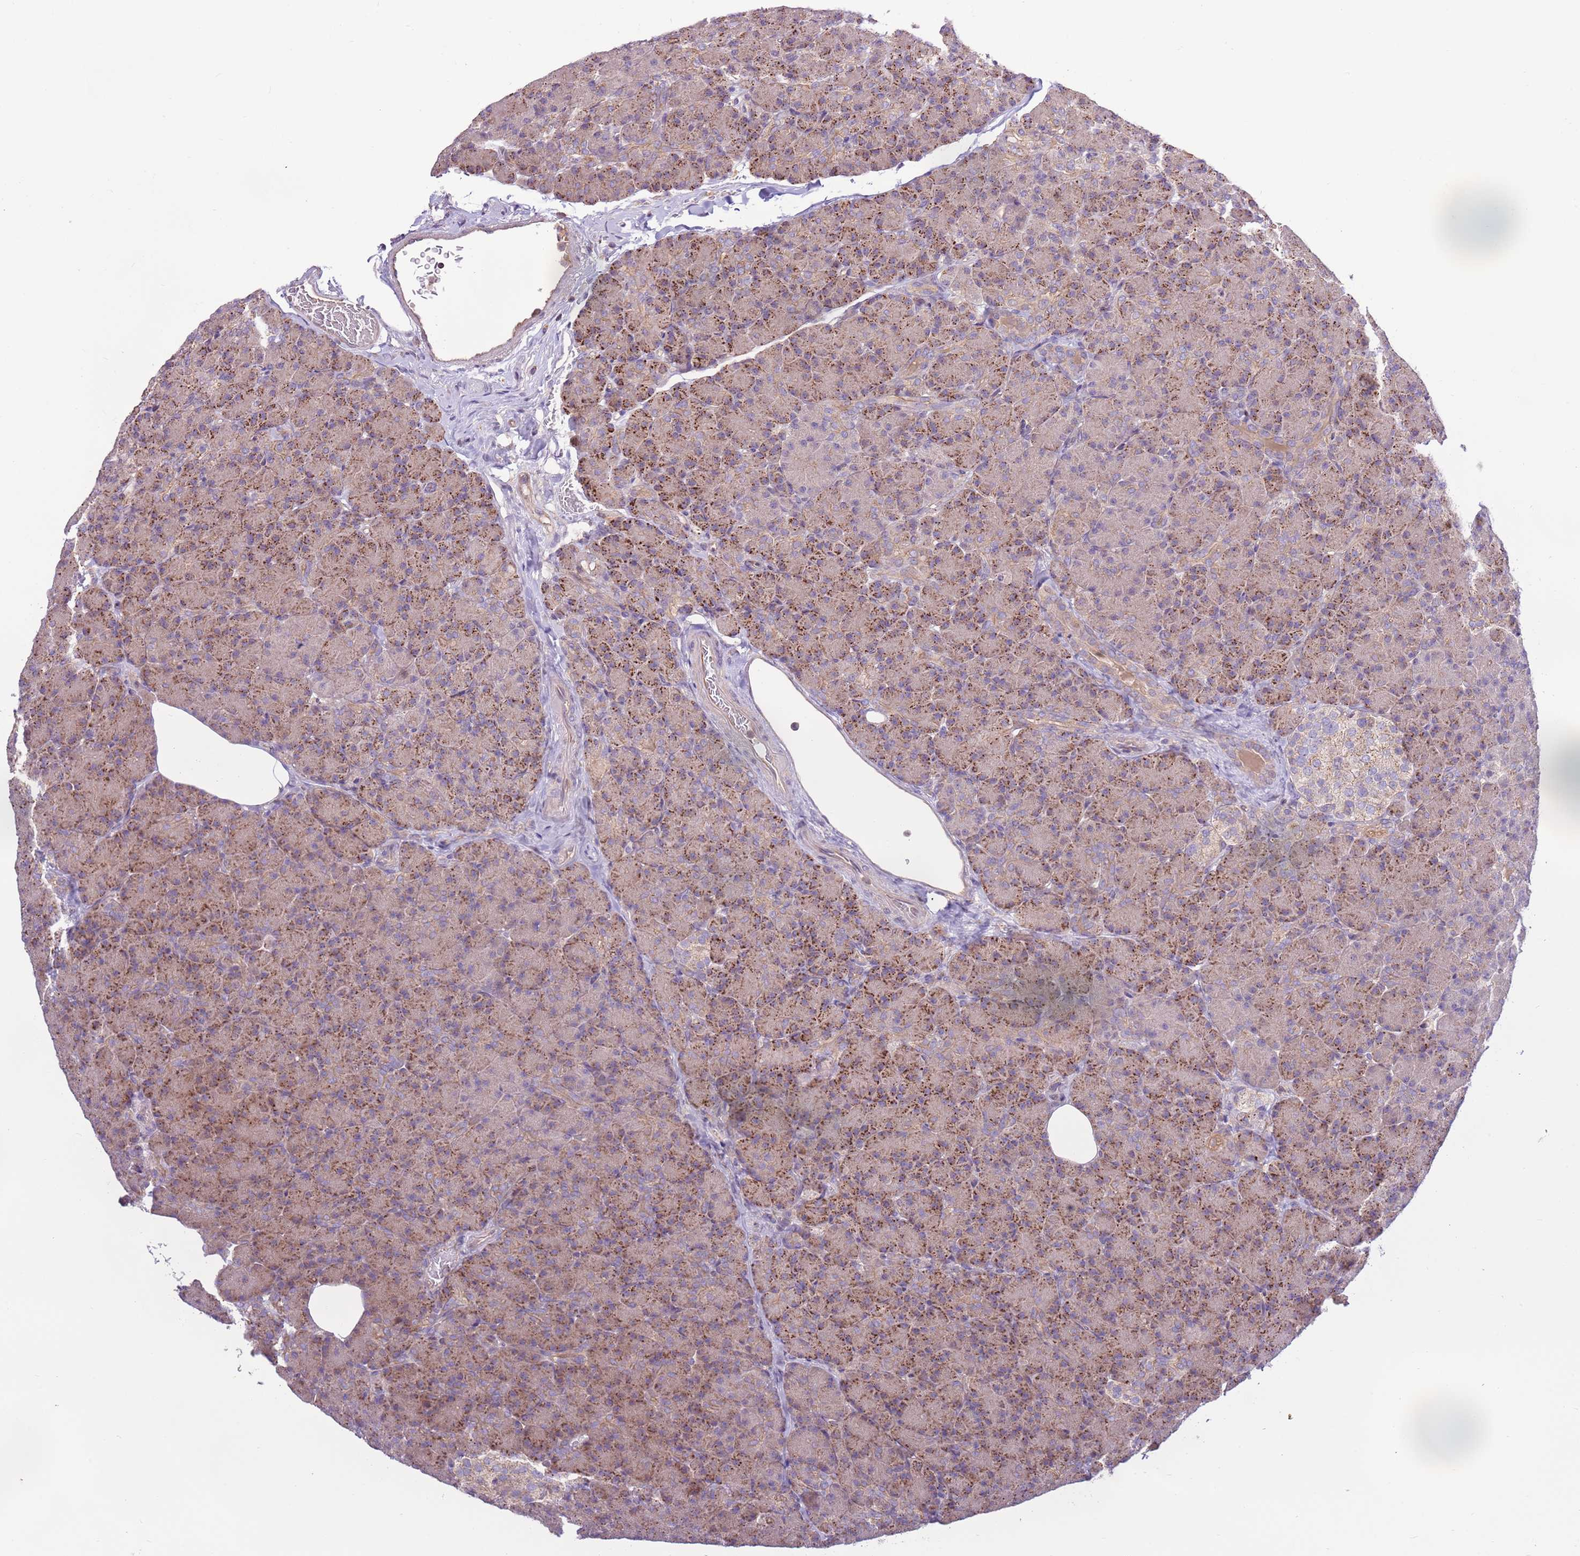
{"staining": {"intensity": "moderate", "quantity": "25%-75%", "location": "cytoplasmic/membranous"}, "tissue": "pancreas", "cell_type": "Exocrine glandular cells", "image_type": "normal", "snomed": [{"axis": "morphology", "description": "Normal tissue, NOS"}, {"axis": "topography", "description": "Pancreas"}], "caption": "Pancreas stained with DAB immunohistochemistry reveals medium levels of moderate cytoplasmic/membranous expression in approximately 25%-75% of exocrine glandular cells. (DAB IHC, brown staining for protein, blue staining for nuclei).", "gene": "EVA1B", "patient": {"sex": "female", "age": 43}}